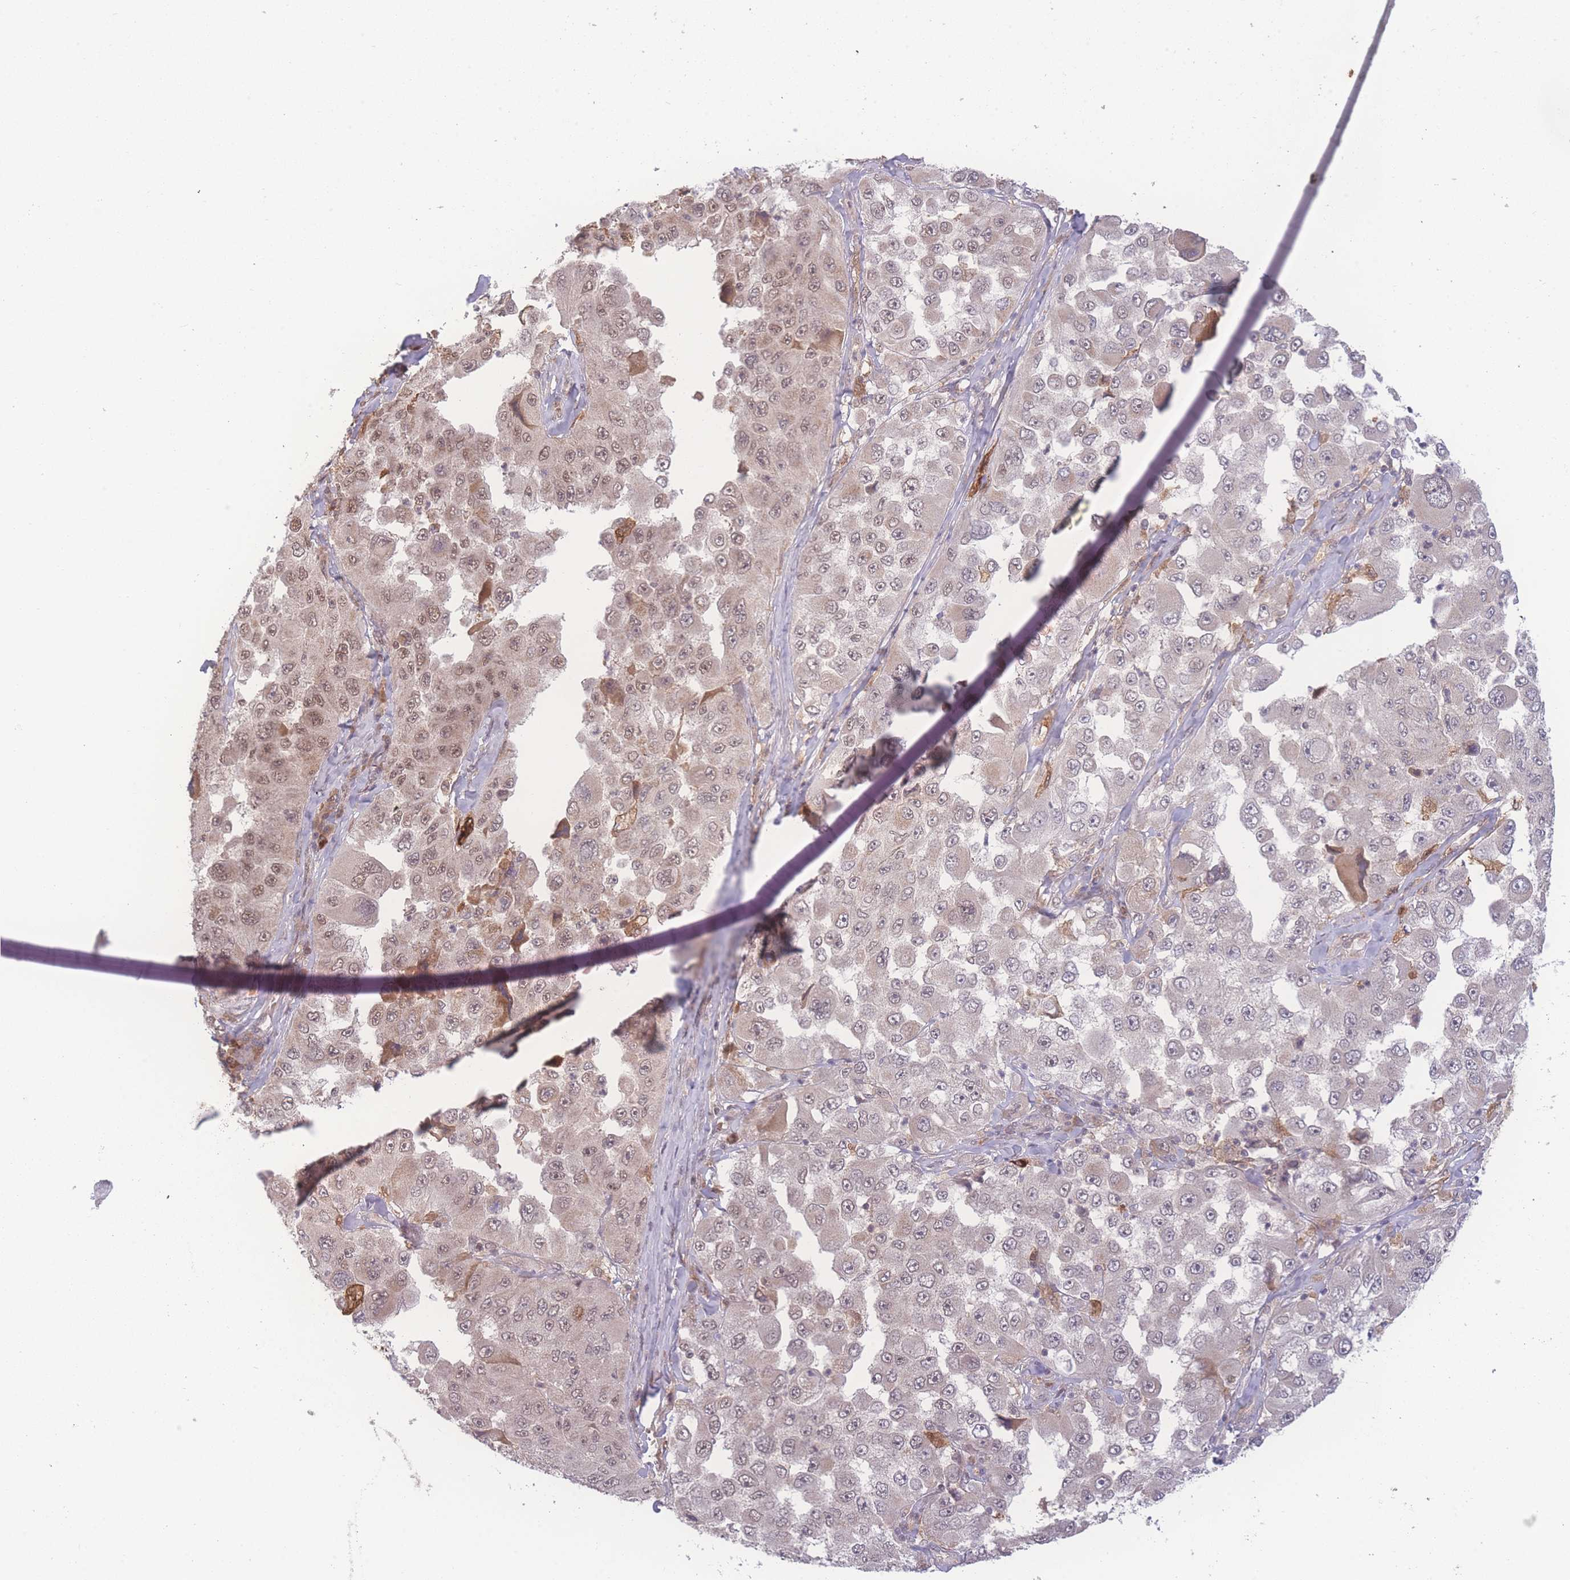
{"staining": {"intensity": "weak", "quantity": "25%-75%", "location": "nuclear"}, "tissue": "melanoma", "cell_type": "Tumor cells", "image_type": "cancer", "snomed": [{"axis": "morphology", "description": "Malignant melanoma, Metastatic site"}, {"axis": "topography", "description": "Lymph node"}], "caption": "Weak nuclear expression is appreciated in about 25%-75% of tumor cells in malignant melanoma (metastatic site).", "gene": "RAVER1", "patient": {"sex": "male", "age": 62}}